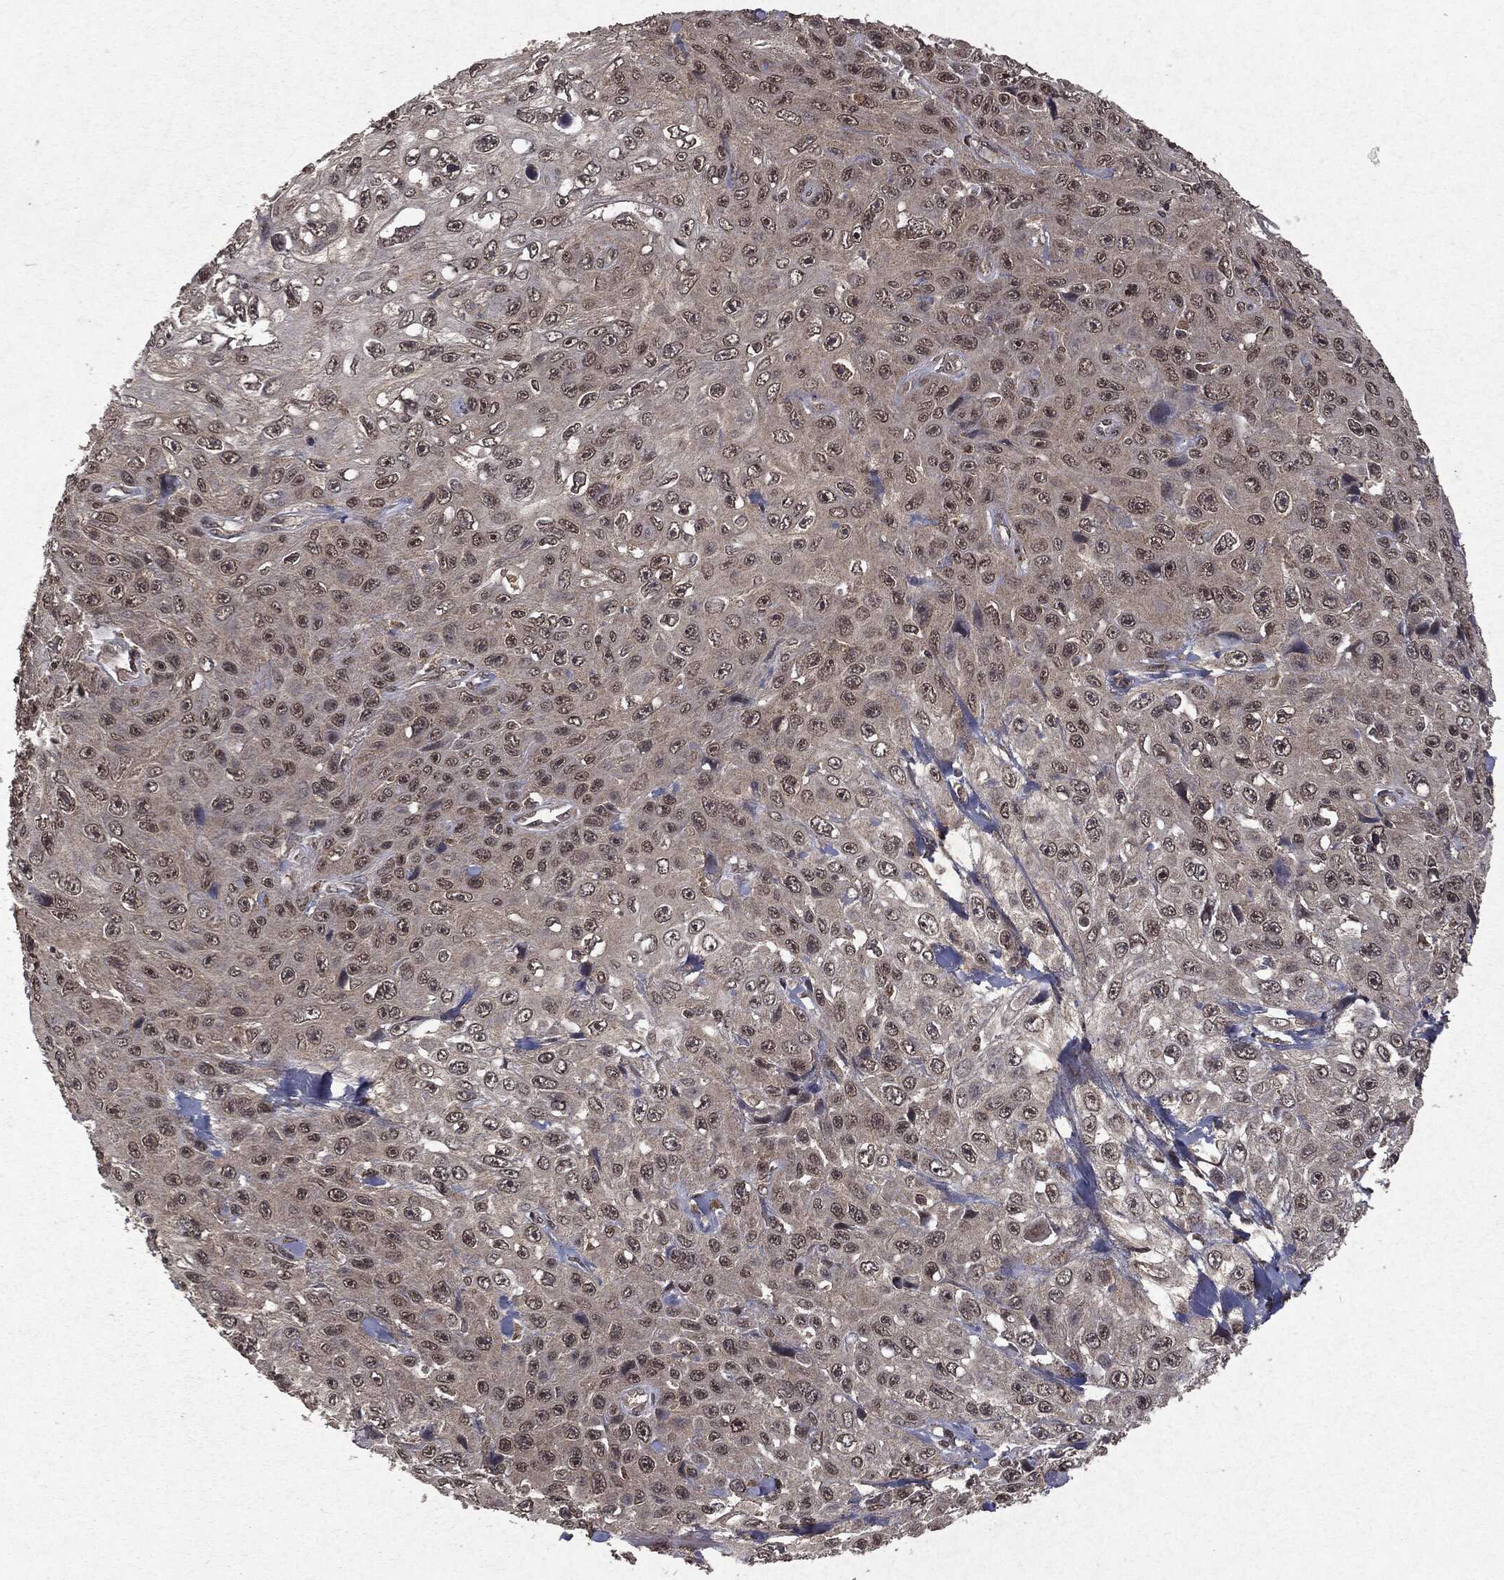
{"staining": {"intensity": "weak", "quantity": "25%-75%", "location": "nuclear"}, "tissue": "skin cancer", "cell_type": "Tumor cells", "image_type": "cancer", "snomed": [{"axis": "morphology", "description": "Squamous cell carcinoma, NOS"}, {"axis": "topography", "description": "Skin"}], "caption": "The photomicrograph demonstrates a brown stain indicating the presence of a protein in the nuclear of tumor cells in skin cancer (squamous cell carcinoma).", "gene": "PEBP1", "patient": {"sex": "male", "age": 82}}